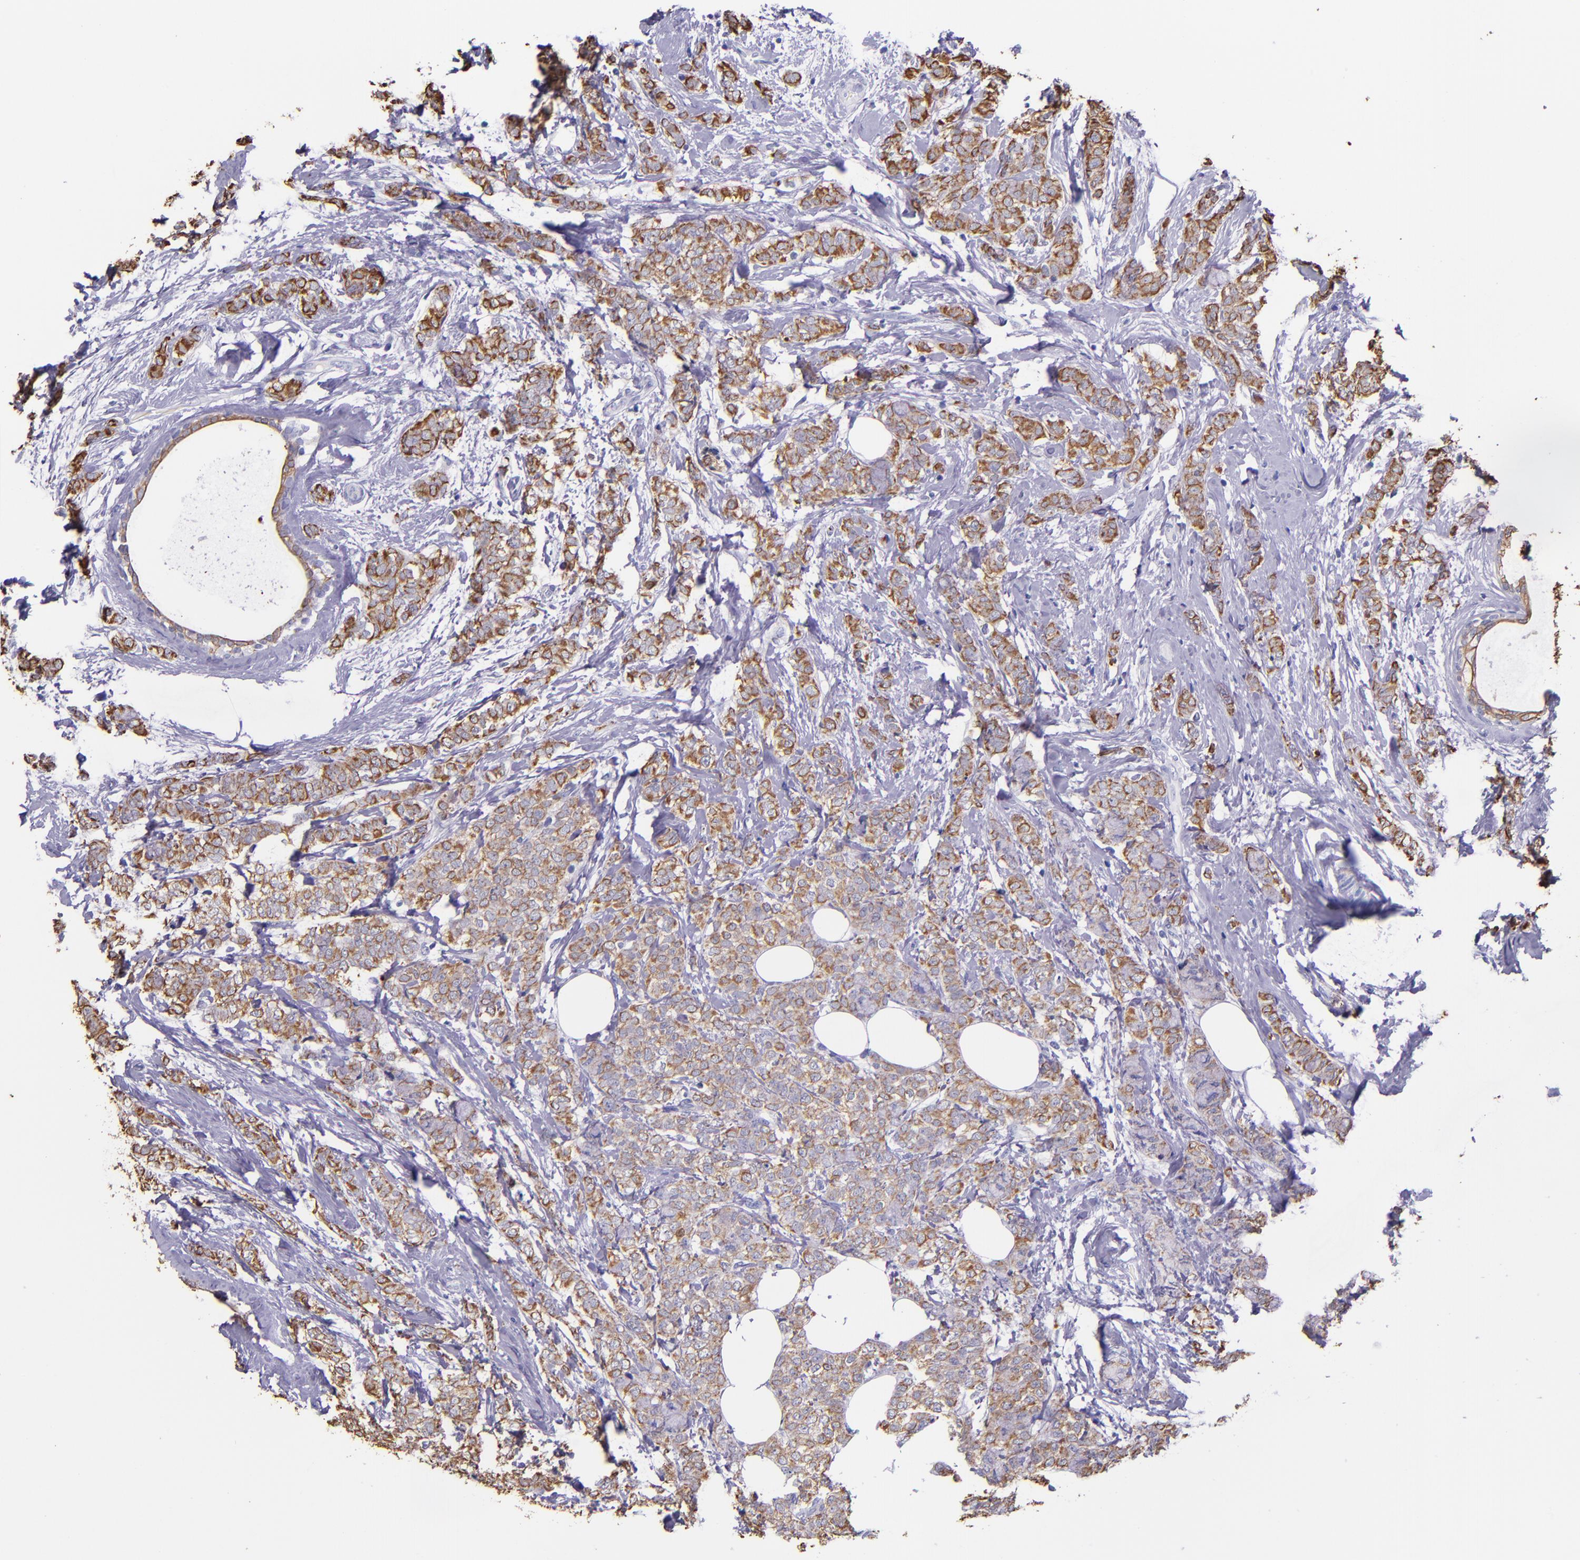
{"staining": {"intensity": "moderate", "quantity": ">75%", "location": "cytoplasmic/membranous"}, "tissue": "breast cancer", "cell_type": "Tumor cells", "image_type": "cancer", "snomed": [{"axis": "morphology", "description": "Lobular carcinoma"}, {"axis": "topography", "description": "Breast"}], "caption": "Approximately >75% of tumor cells in breast cancer (lobular carcinoma) display moderate cytoplasmic/membranous protein staining as visualized by brown immunohistochemical staining.", "gene": "KRT4", "patient": {"sex": "female", "age": 60}}